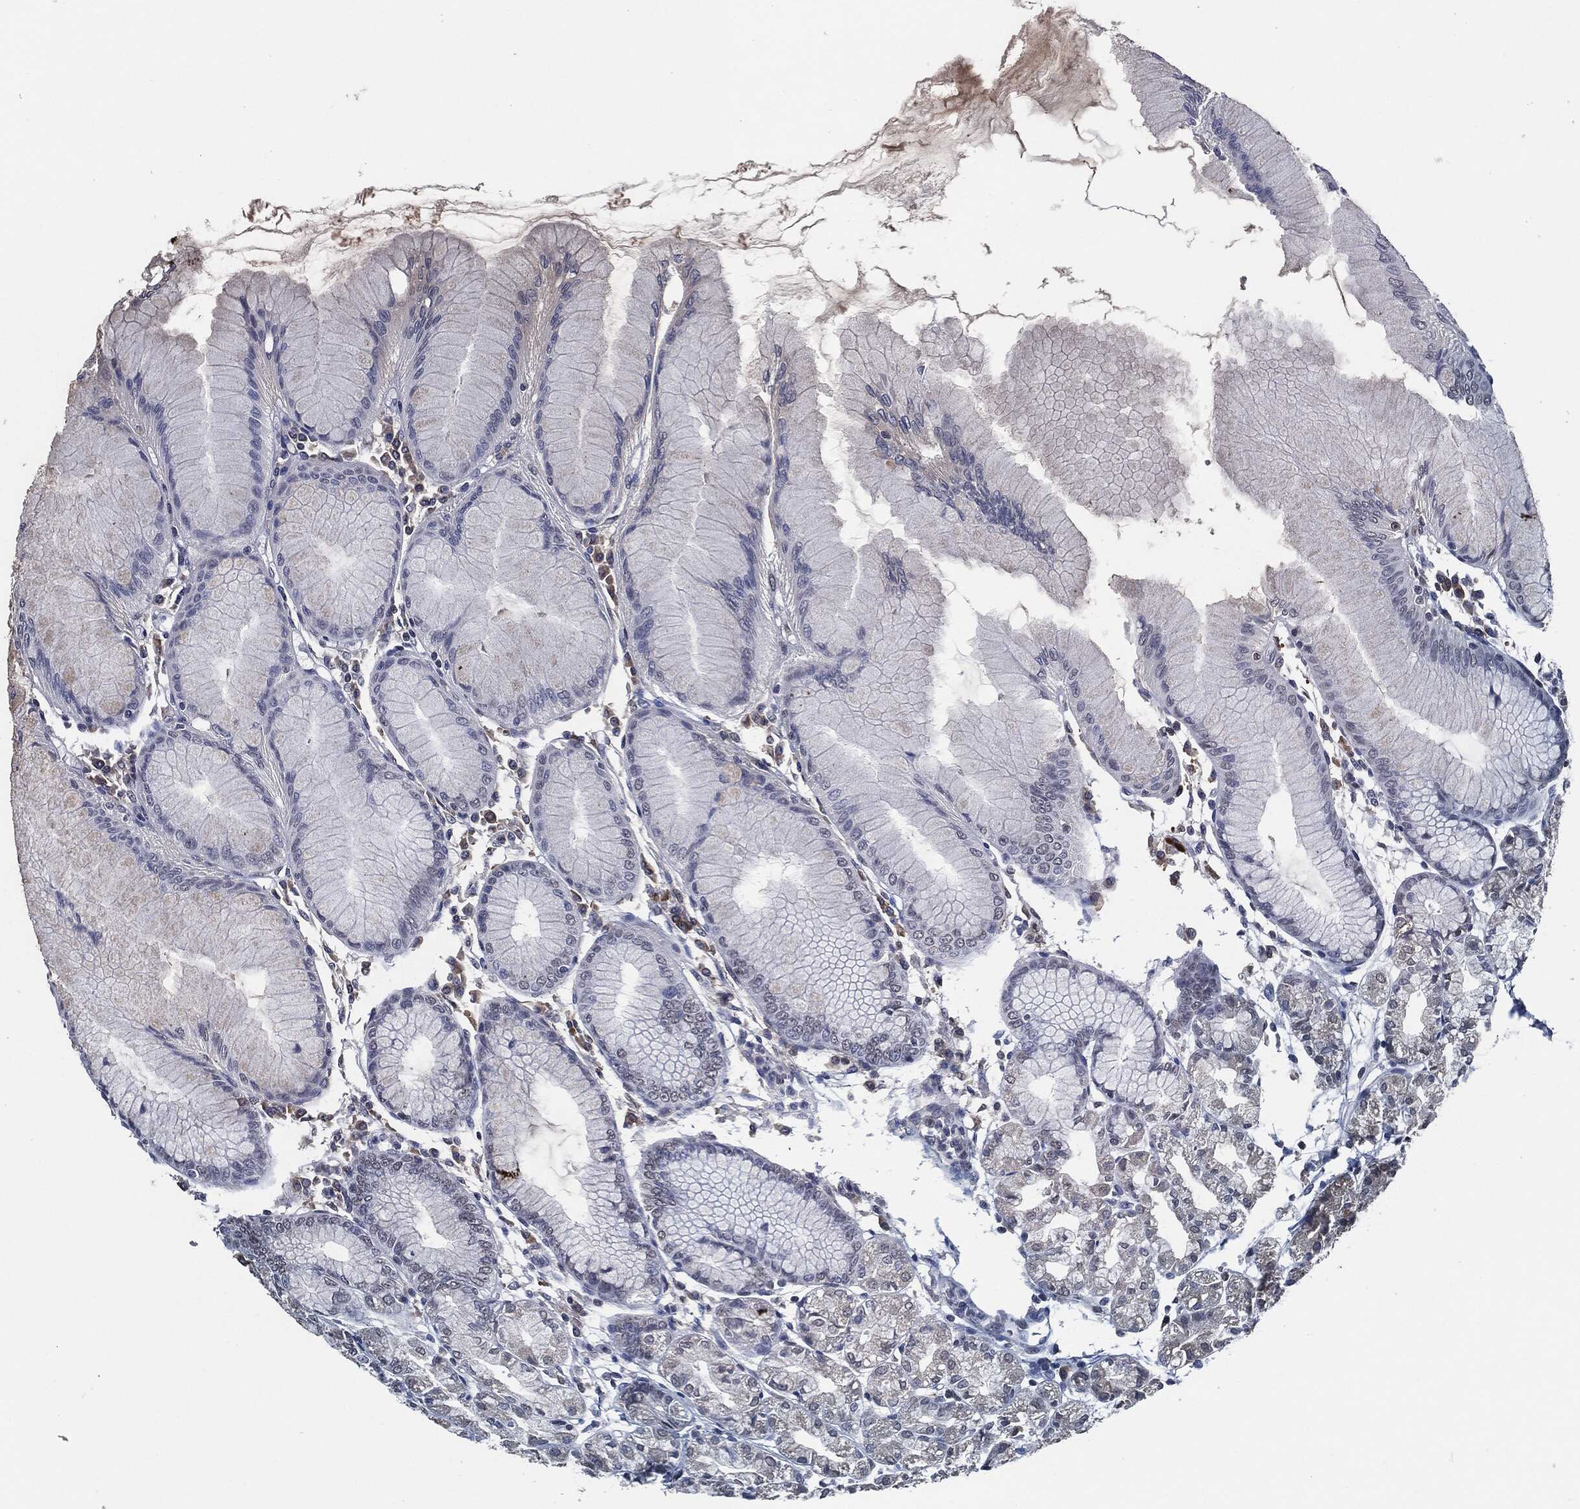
{"staining": {"intensity": "weak", "quantity": "<25%", "location": "cytoplasmic/membranous"}, "tissue": "stomach", "cell_type": "Glandular cells", "image_type": "normal", "snomed": [{"axis": "morphology", "description": "Normal tissue, NOS"}, {"axis": "topography", "description": "Stomach"}], "caption": "The micrograph exhibits no staining of glandular cells in normal stomach.", "gene": "IL2RG", "patient": {"sex": "female", "age": 57}}